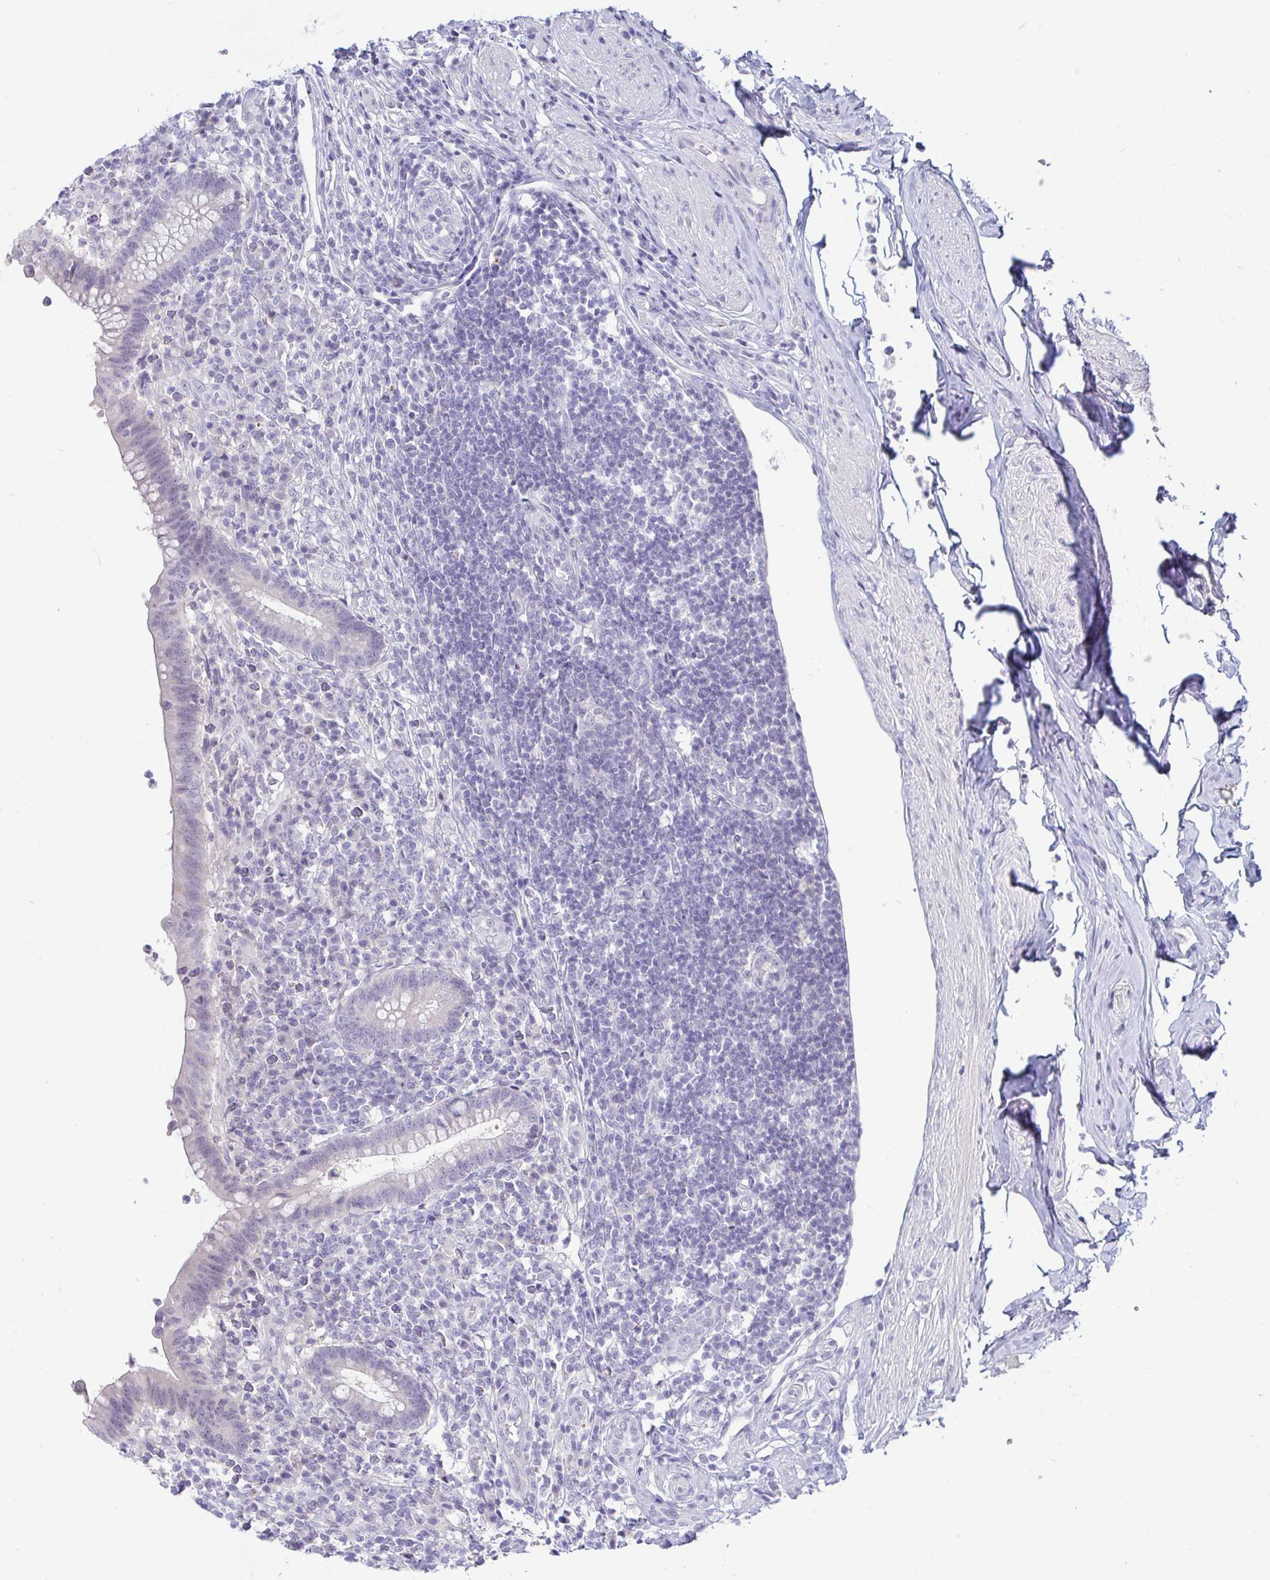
{"staining": {"intensity": "moderate", "quantity": "25%-75%", "location": "cytoplasmic/membranous"}, "tissue": "appendix", "cell_type": "Glandular cells", "image_type": "normal", "snomed": [{"axis": "morphology", "description": "Normal tissue, NOS"}, {"axis": "topography", "description": "Appendix"}], "caption": "Immunohistochemistry (DAB (3,3'-diaminobenzidine)) staining of benign human appendix displays moderate cytoplasmic/membranous protein expression in approximately 25%-75% of glandular cells. (brown staining indicates protein expression, while blue staining denotes nuclei).", "gene": "GSTM1", "patient": {"sex": "female", "age": 56}}